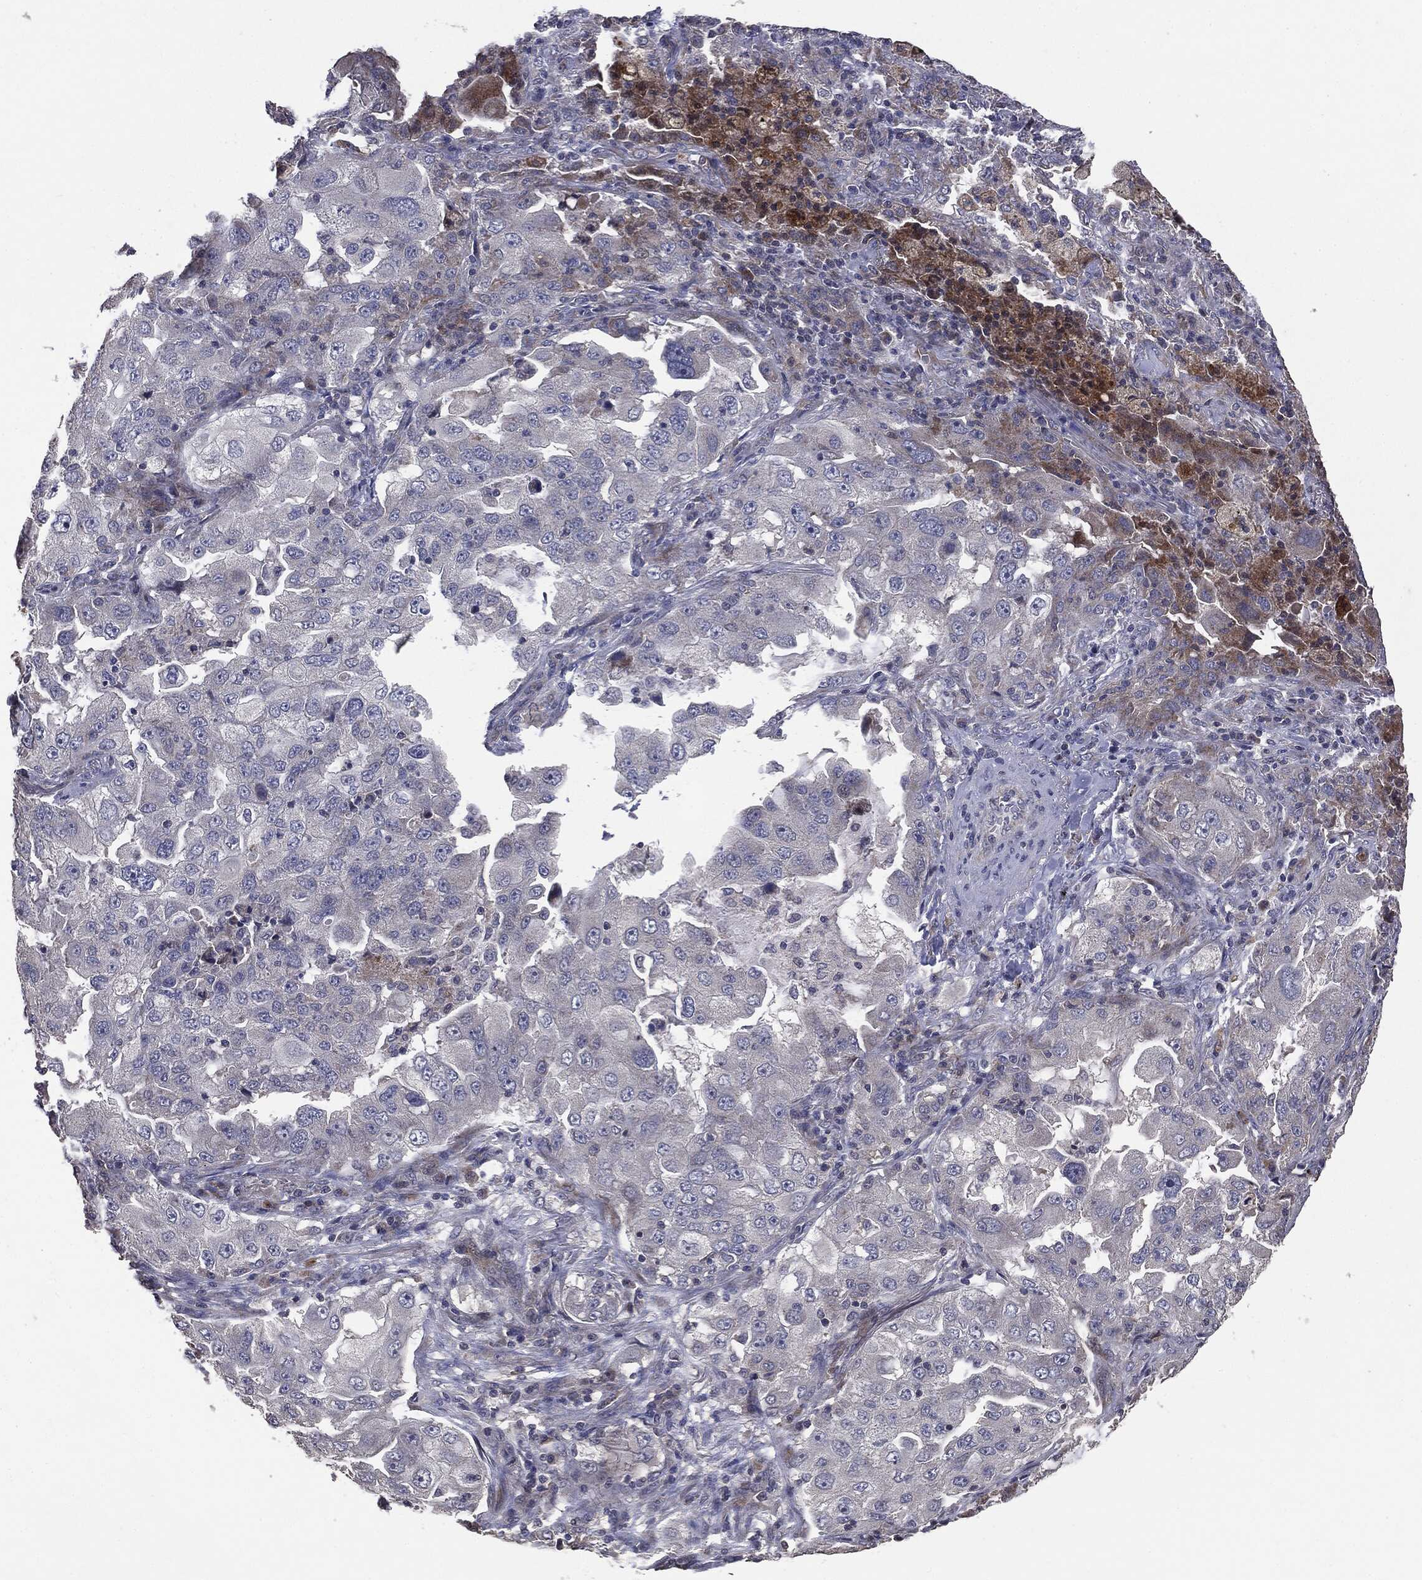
{"staining": {"intensity": "negative", "quantity": "none", "location": "none"}, "tissue": "lung cancer", "cell_type": "Tumor cells", "image_type": "cancer", "snomed": [{"axis": "morphology", "description": "Adenocarcinoma, NOS"}, {"axis": "topography", "description": "Lung"}], "caption": "This is a image of immunohistochemistry (IHC) staining of lung adenocarcinoma, which shows no expression in tumor cells. (Stains: DAB IHC with hematoxylin counter stain, Microscopy: brightfield microscopy at high magnification).", "gene": "MTOR", "patient": {"sex": "female", "age": 61}}